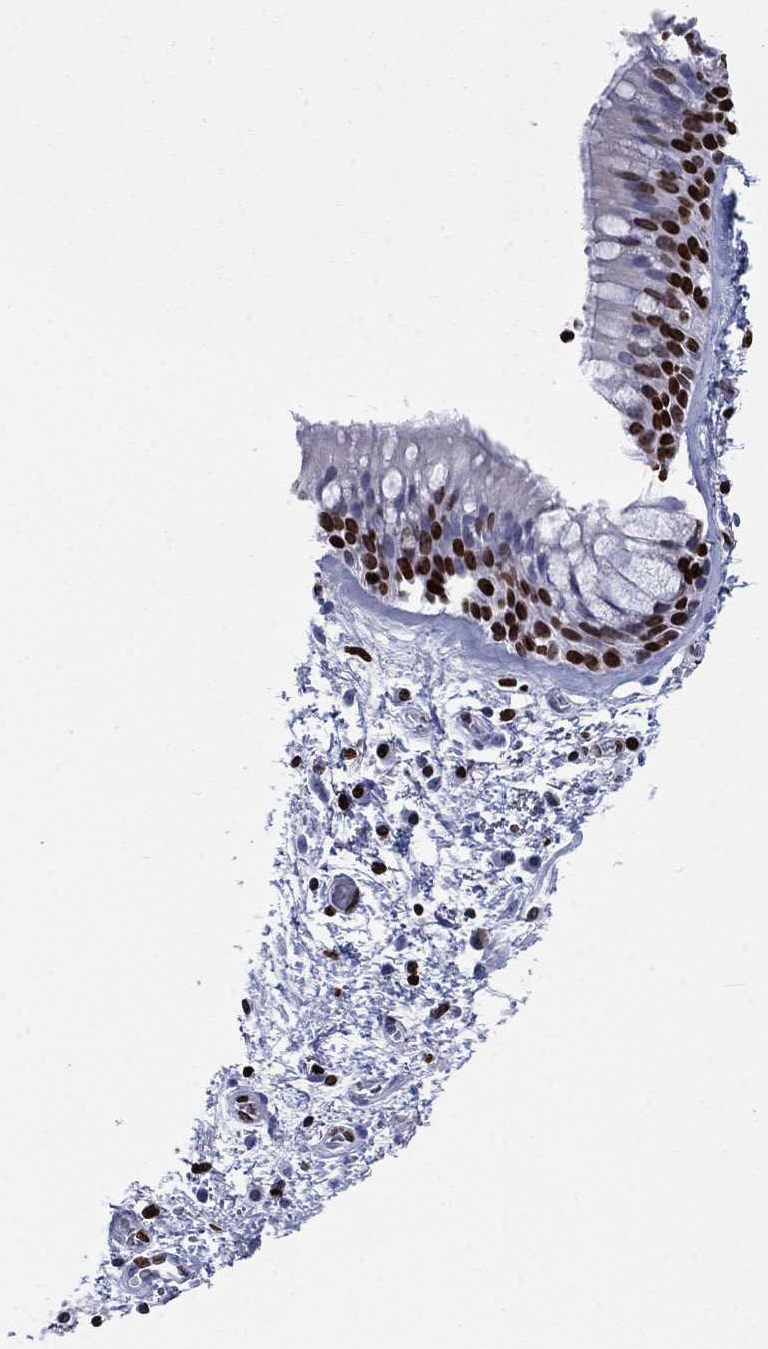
{"staining": {"intensity": "strong", "quantity": "25%-75%", "location": "nuclear"}, "tissue": "bronchus", "cell_type": "Respiratory epithelial cells", "image_type": "normal", "snomed": [{"axis": "morphology", "description": "Normal tissue, NOS"}, {"axis": "topography", "description": "Bronchus"}, {"axis": "topography", "description": "Lung"}], "caption": "Protein positivity by immunohistochemistry (IHC) shows strong nuclear staining in about 25%-75% of respiratory epithelial cells in unremarkable bronchus.", "gene": "H1", "patient": {"sex": "female", "age": 57}}